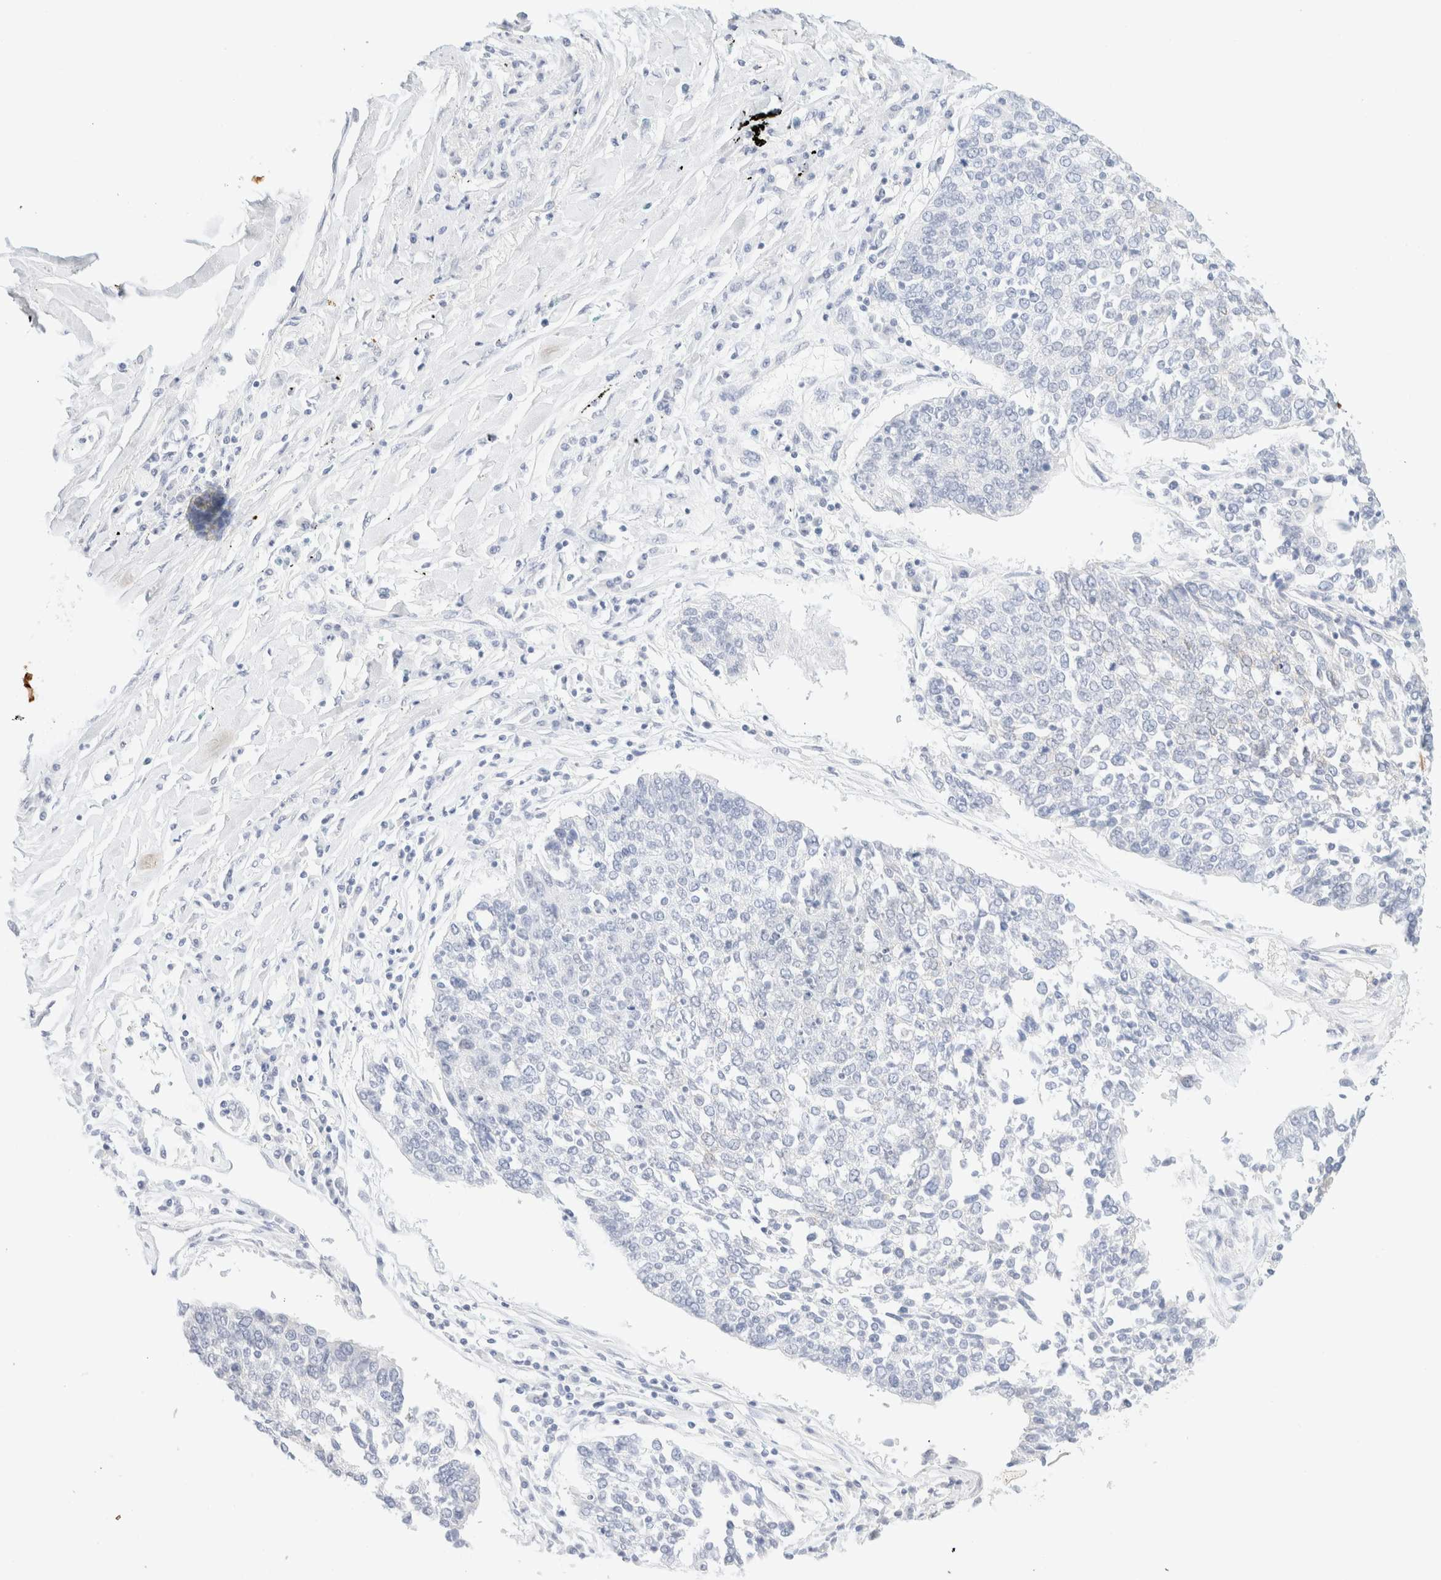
{"staining": {"intensity": "negative", "quantity": "none", "location": "none"}, "tissue": "lung cancer", "cell_type": "Tumor cells", "image_type": "cancer", "snomed": [{"axis": "morphology", "description": "Normal tissue, NOS"}, {"axis": "morphology", "description": "Squamous cell carcinoma, NOS"}, {"axis": "topography", "description": "Cartilage tissue"}, {"axis": "topography", "description": "Bronchus"}, {"axis": "topography", "description": "Lung"}, {"axis": "topography", "description": "Peripheral nerve tissue"}], "caption": "Immunohistochemistry histopathology image of neoplastic tissue: human lung cancer (squamous cell carcinoma) stained with DAB (3,3'-diaminobenzidine) reveals no significant protein positivity in tumor cells.", "gene": "KRT15", "patient": {"sex": "female", "age": 49}}